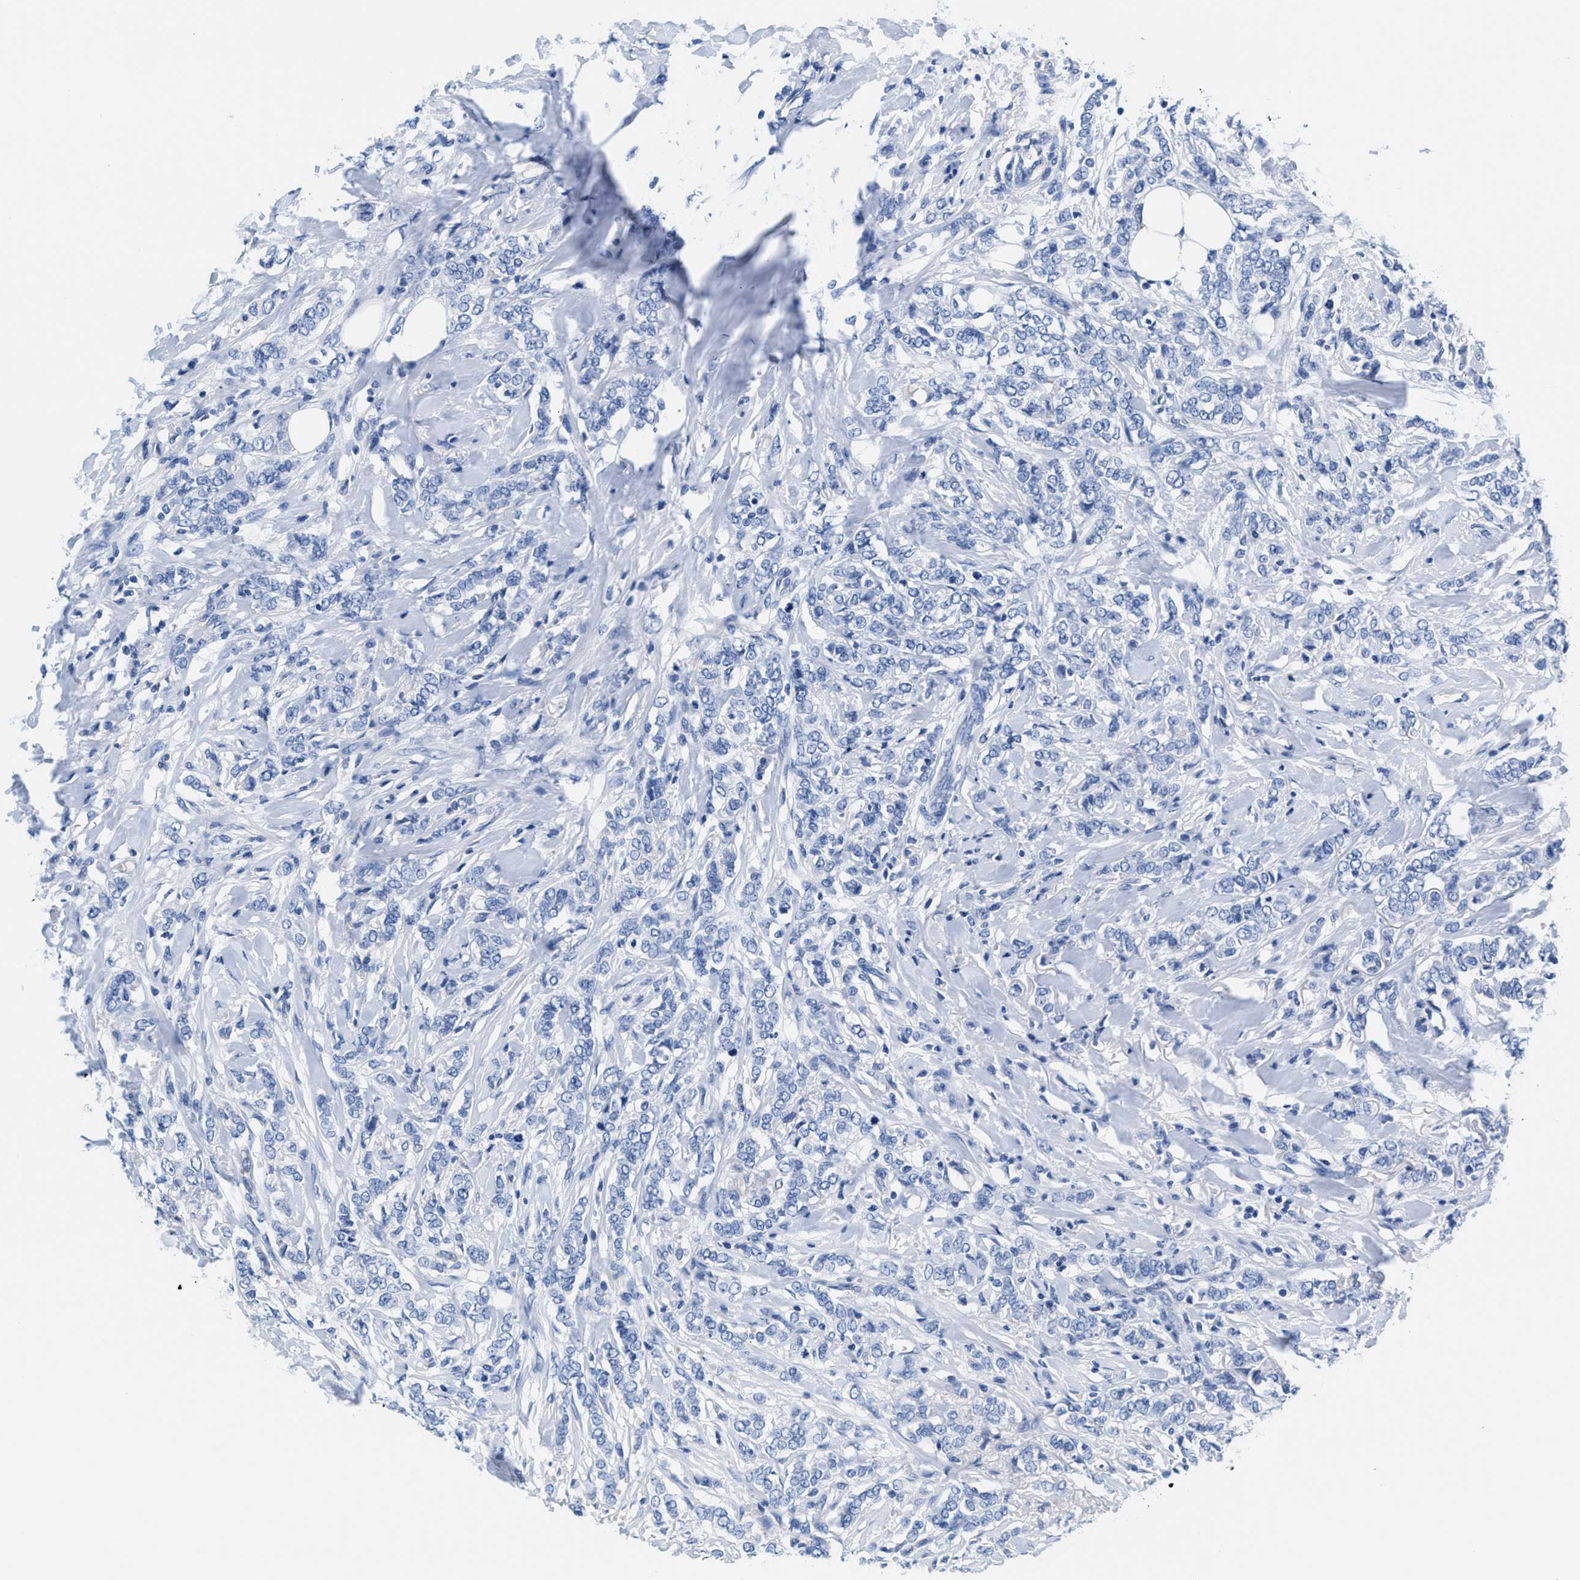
{"staining": {"intensity": "negative", "quantity": "none", "location": "none"}, "tissue": "breast cancer", "cell_type": "Tumor cells", "image_type": "cancer", "snomed": [{"axis": "morphology", "description": "Lobular carcinoma"}, {"axis": "topography", "description": "Skin"}, {"axis": "topography", "description": "Breast"}], "caption": "Human breast cancer stained for a protein using immunohistochemistry (IHC) displays no positivity in tumor cells.", "gene": "SLFN13", "patient": {"sex": "female", "age": 46}}